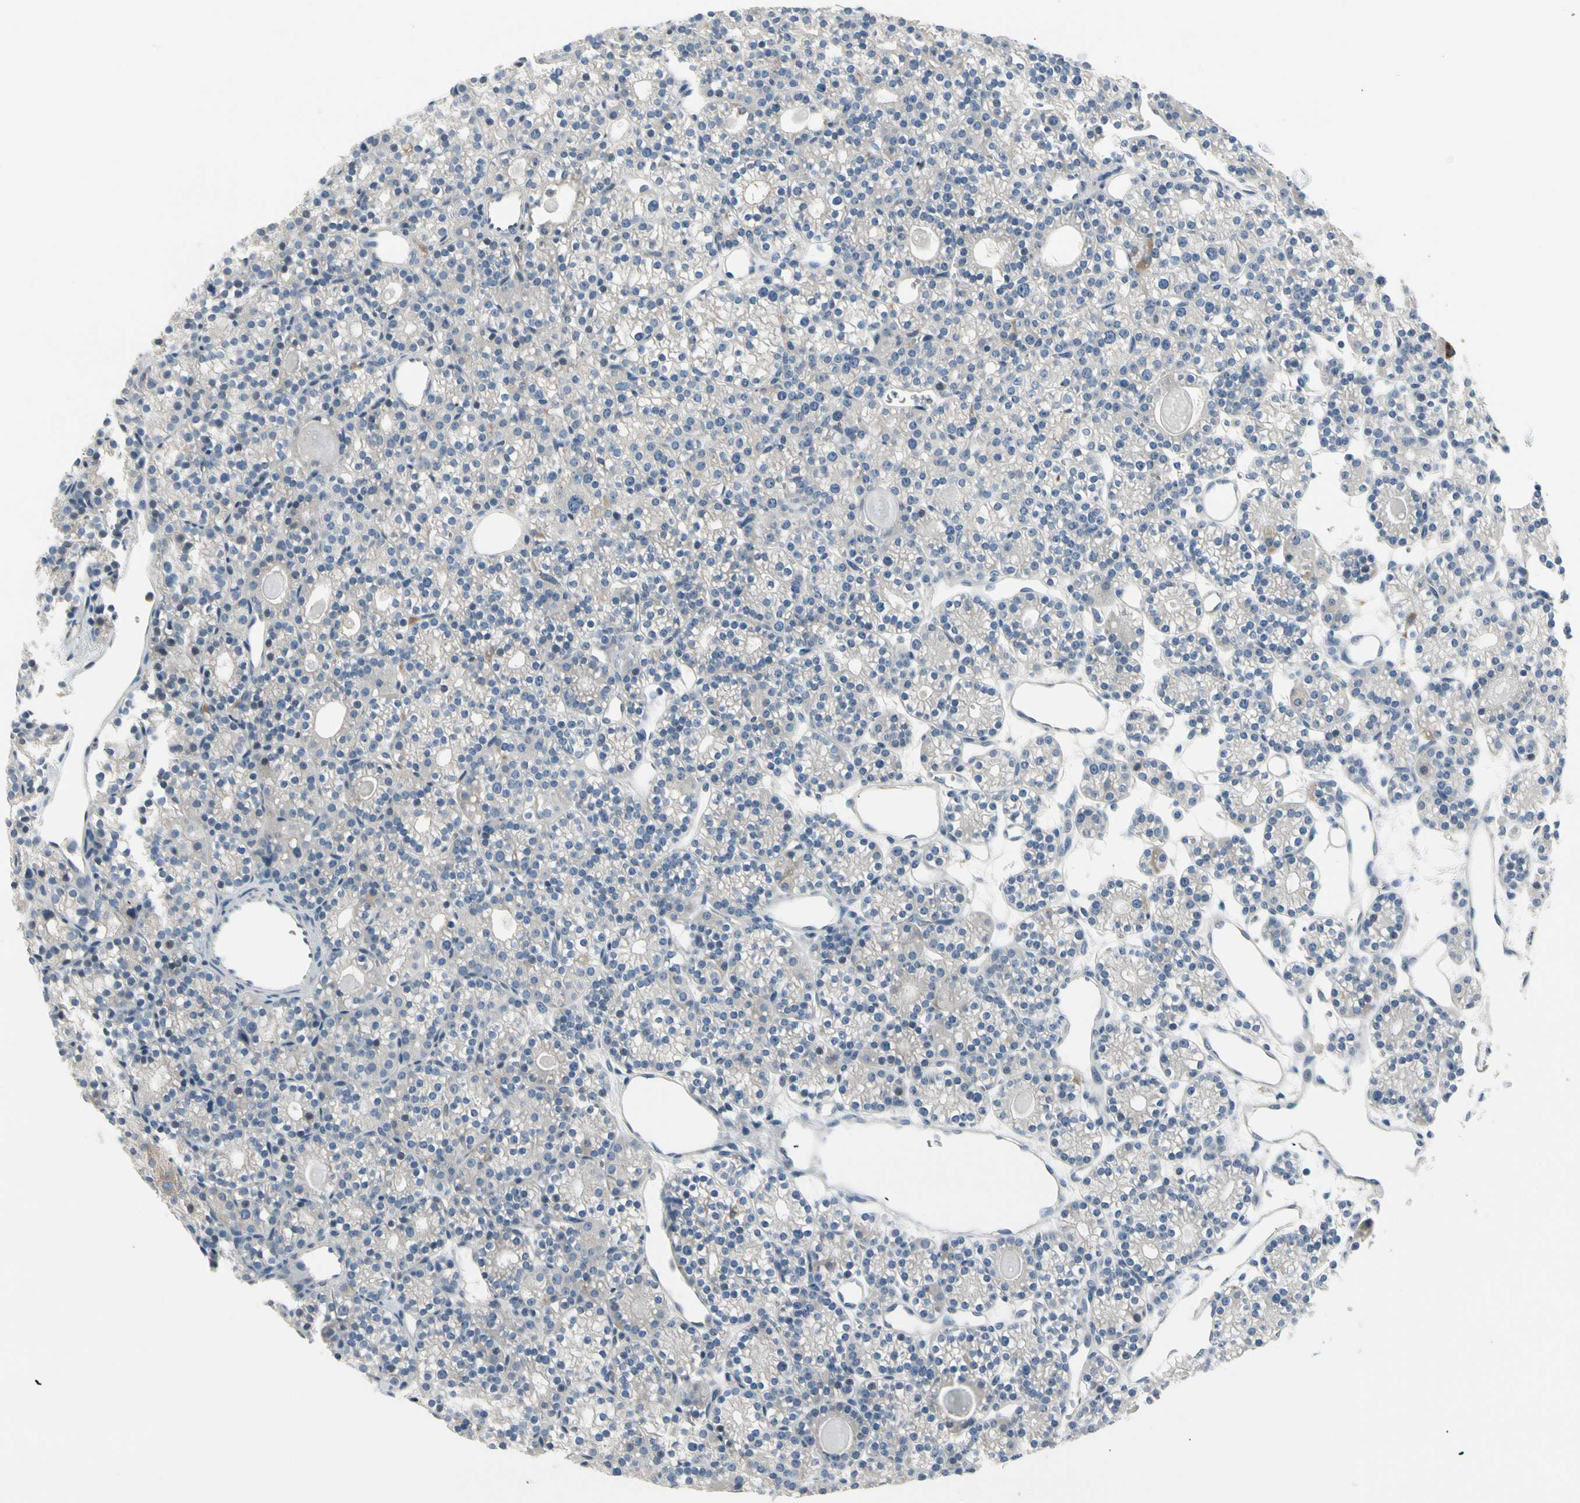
{"staining": {"intensity": "negative", "quantity": "none", "location": "none"}, "tissue": "parathyroid gland", "cell_type": "Glandular cells", "image_type": "normal", "snomed": [{"axis": "morphology", "description": "Normal tissue, NOS"}, {"axis": "topography", "description": "Parathyroid gland"}], "caption": "The immunohistochemistry photomicrograph has no significant staining in glandular cells of parathyroid gland.", "gene": "NFASC", "patient": {"sex": "female", "age": 64}}